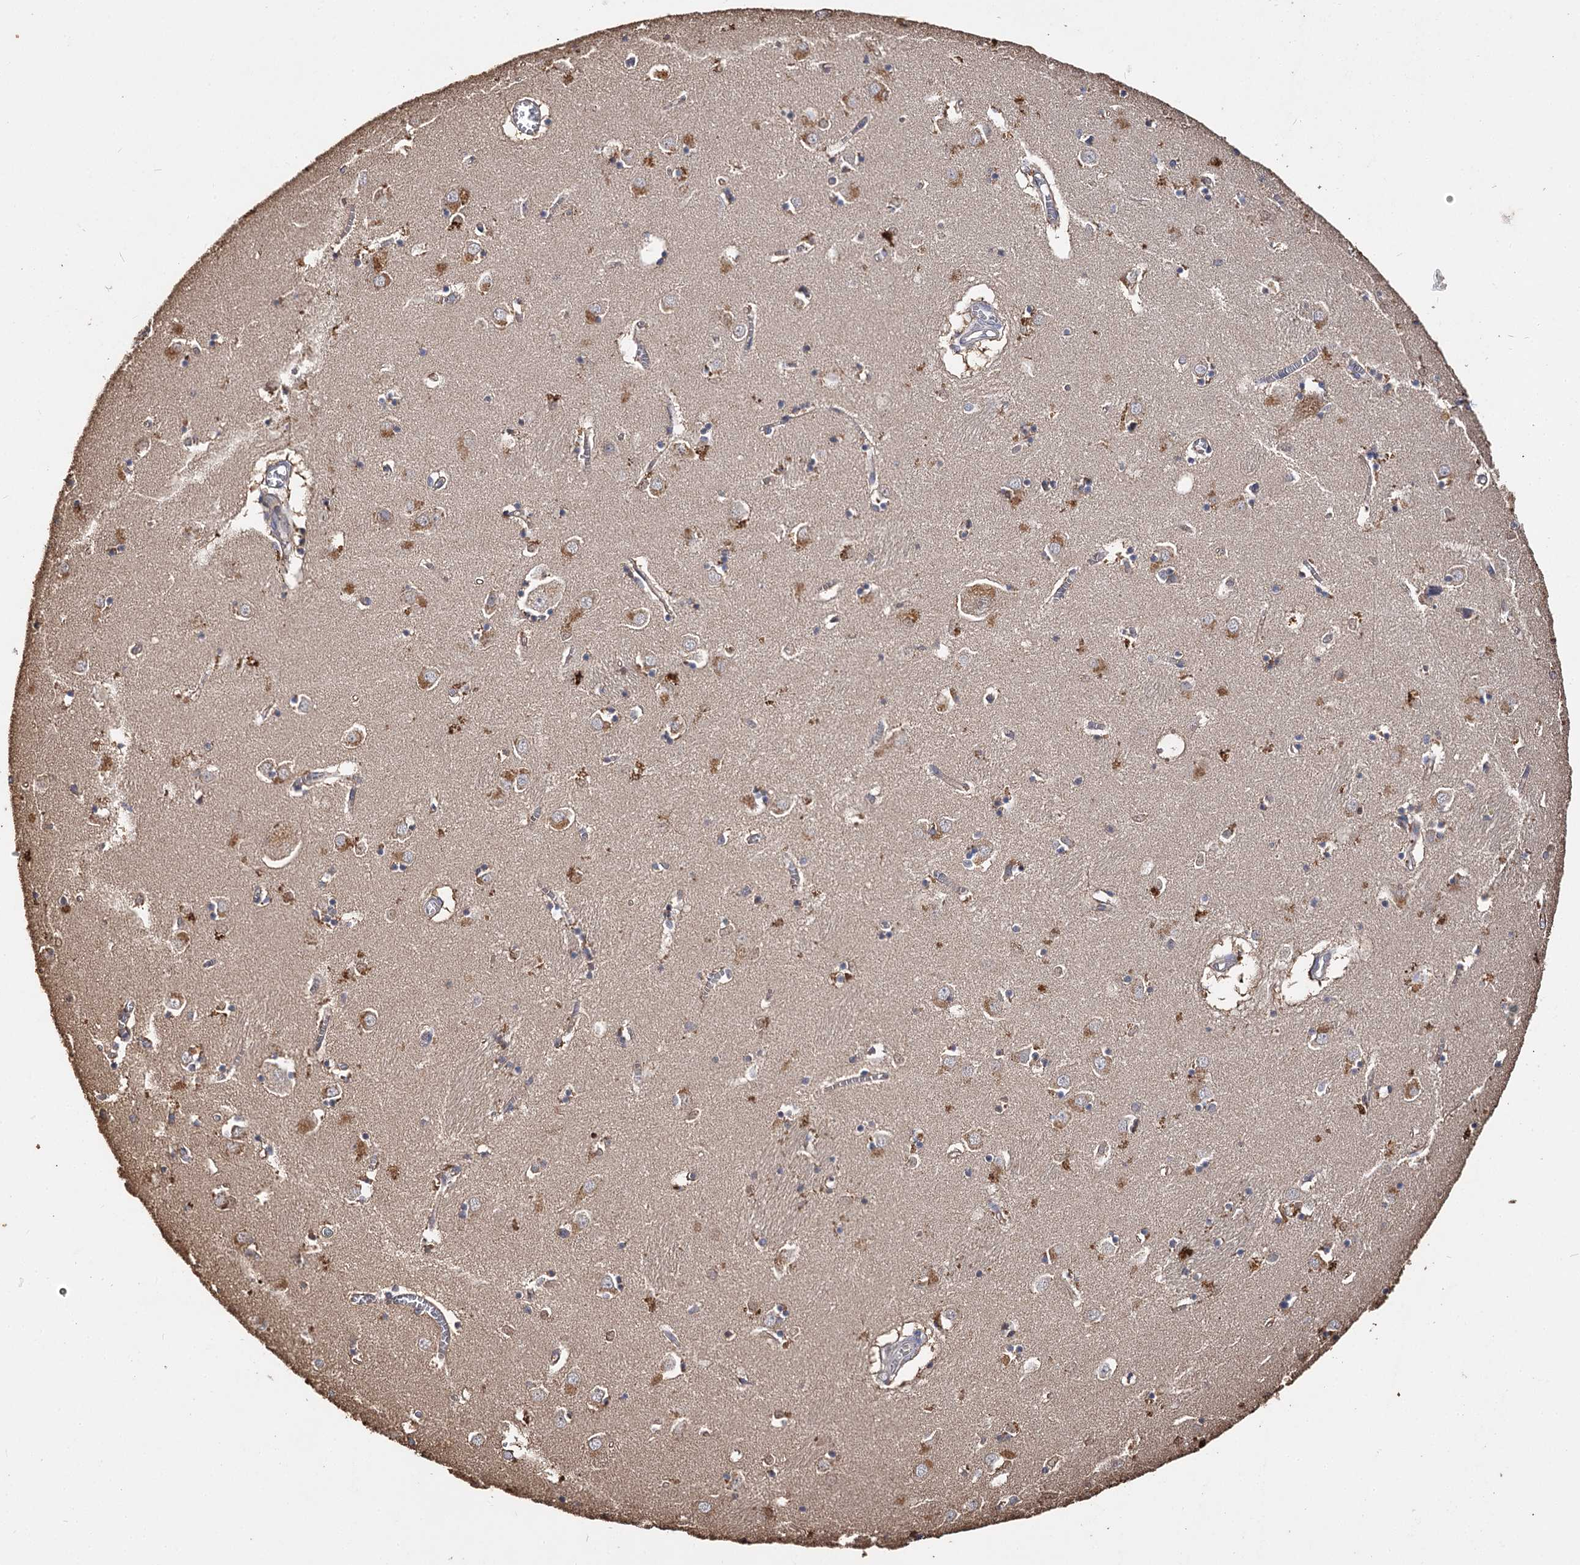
{"staining": {"intensity": "moderate", "quantity": "<25%", "location": "cytoplasmic/membranous"}, "tissue": "caudate", "cell_type": "Glial cells", "image_type": "normal", "snomed": [{"axis": "morphology", "description": "Normal tissue, NOS"}, {"axis": "topography", "description": "Lateral ventricle wall"}], "caption": "The histopathology image demonstrates staining of unremarkable caudate, revealing moderate cytoplasmic/membranous protein staining (brown color) within glial cells. (Brightfield microscopy of DAB IHC at high magnification).", "gene": "ARL13A", "patient": {"sex": "male", "age": 70}}